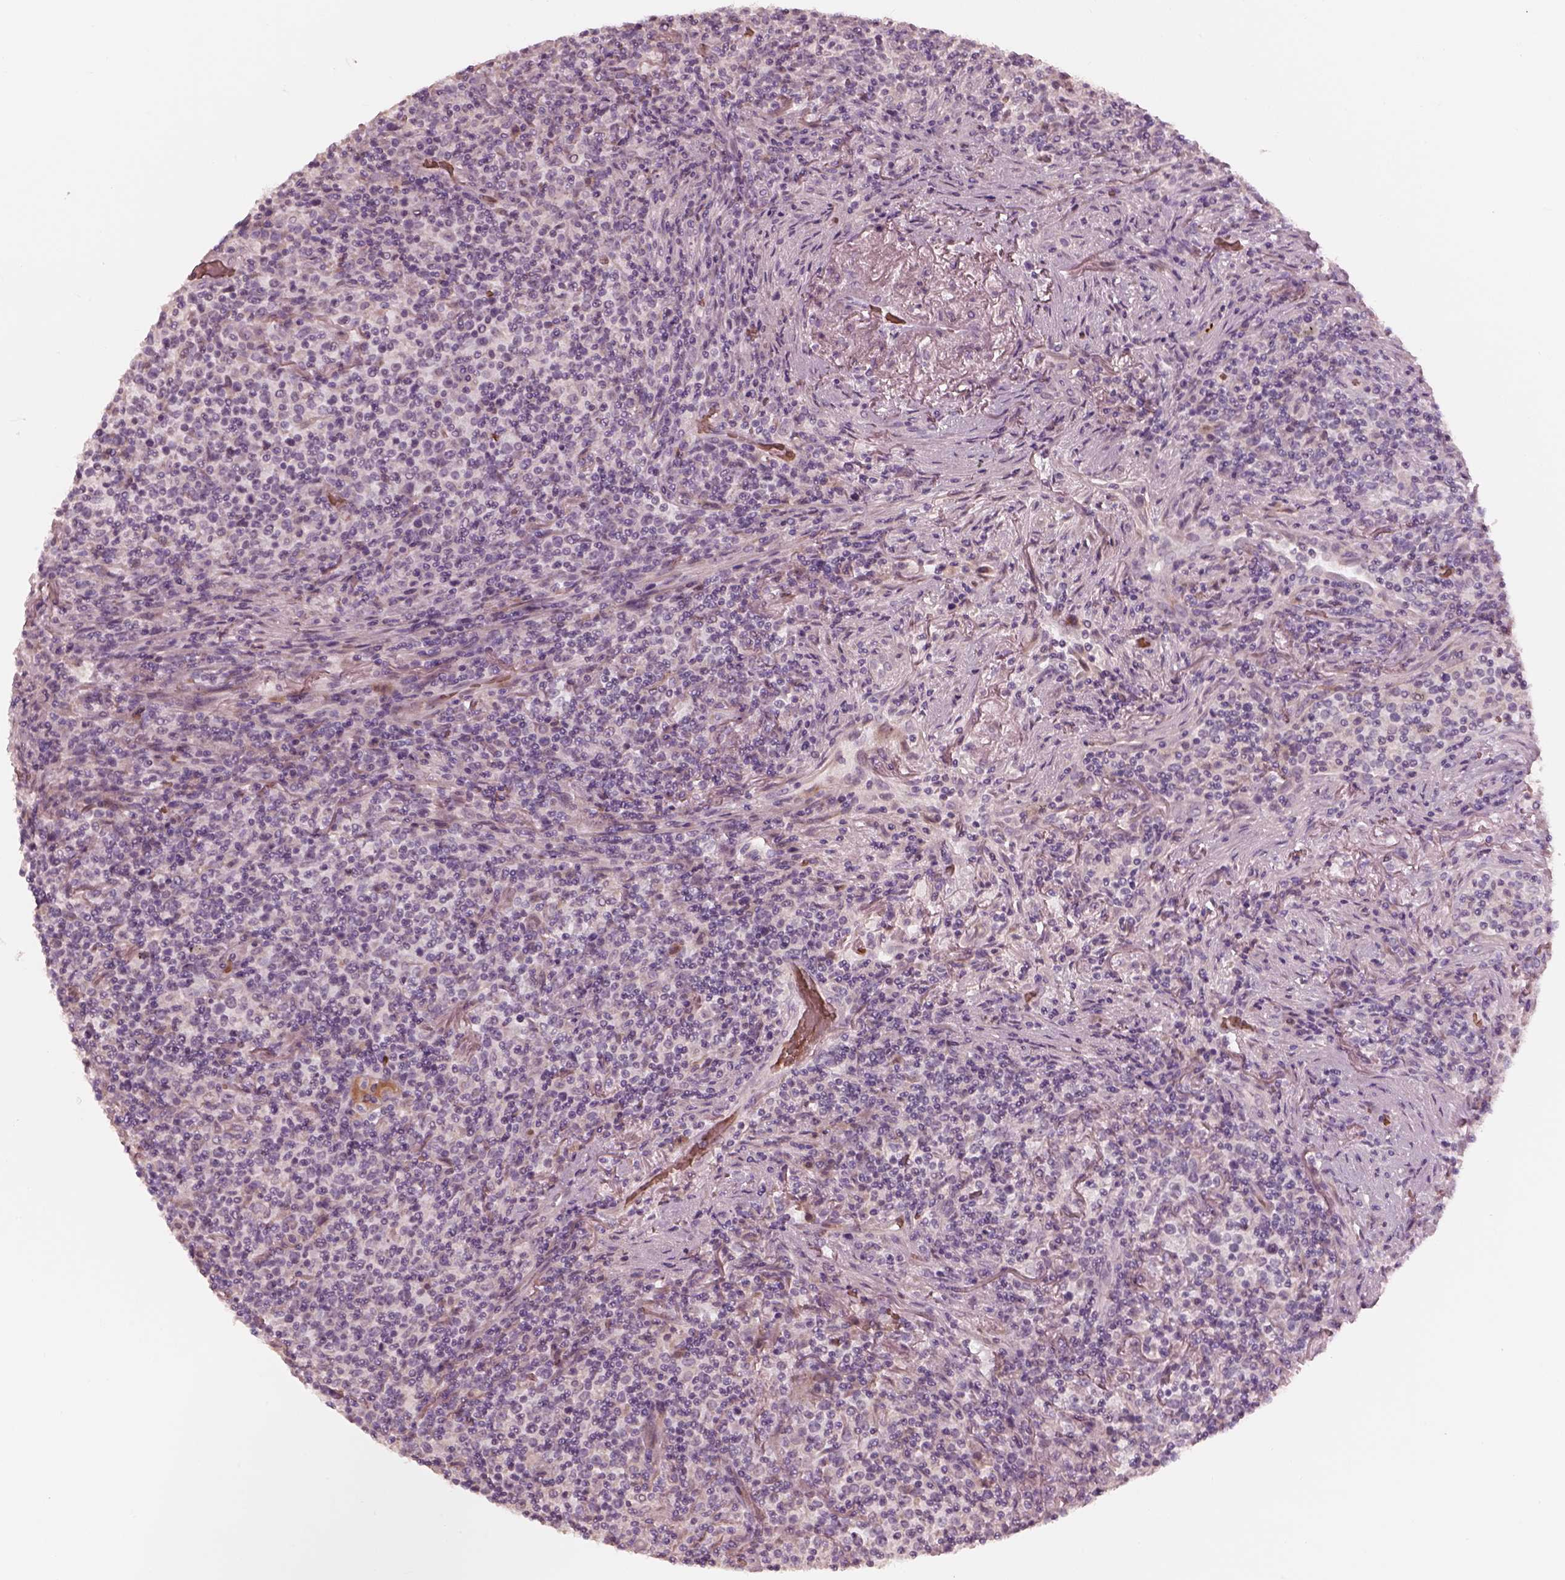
{"staining": {"intensity": "negative", "quantity": "none", "location": "none"}, "tissue": "lymphoma", "cell_type": "Tumor cells", "image_type": "cancer", "snomed": [{"axis": "morphology", "description": "Malignant lymphoma, non-Hodgkin's type, High grade"}, {"axis": "topography", "description": "Lung"}], "caption": "There is no significant positivity in tumor cells of lymphoma.", "gene": "ANKLE1", "patient": {"sex": "male", "age": 79}}